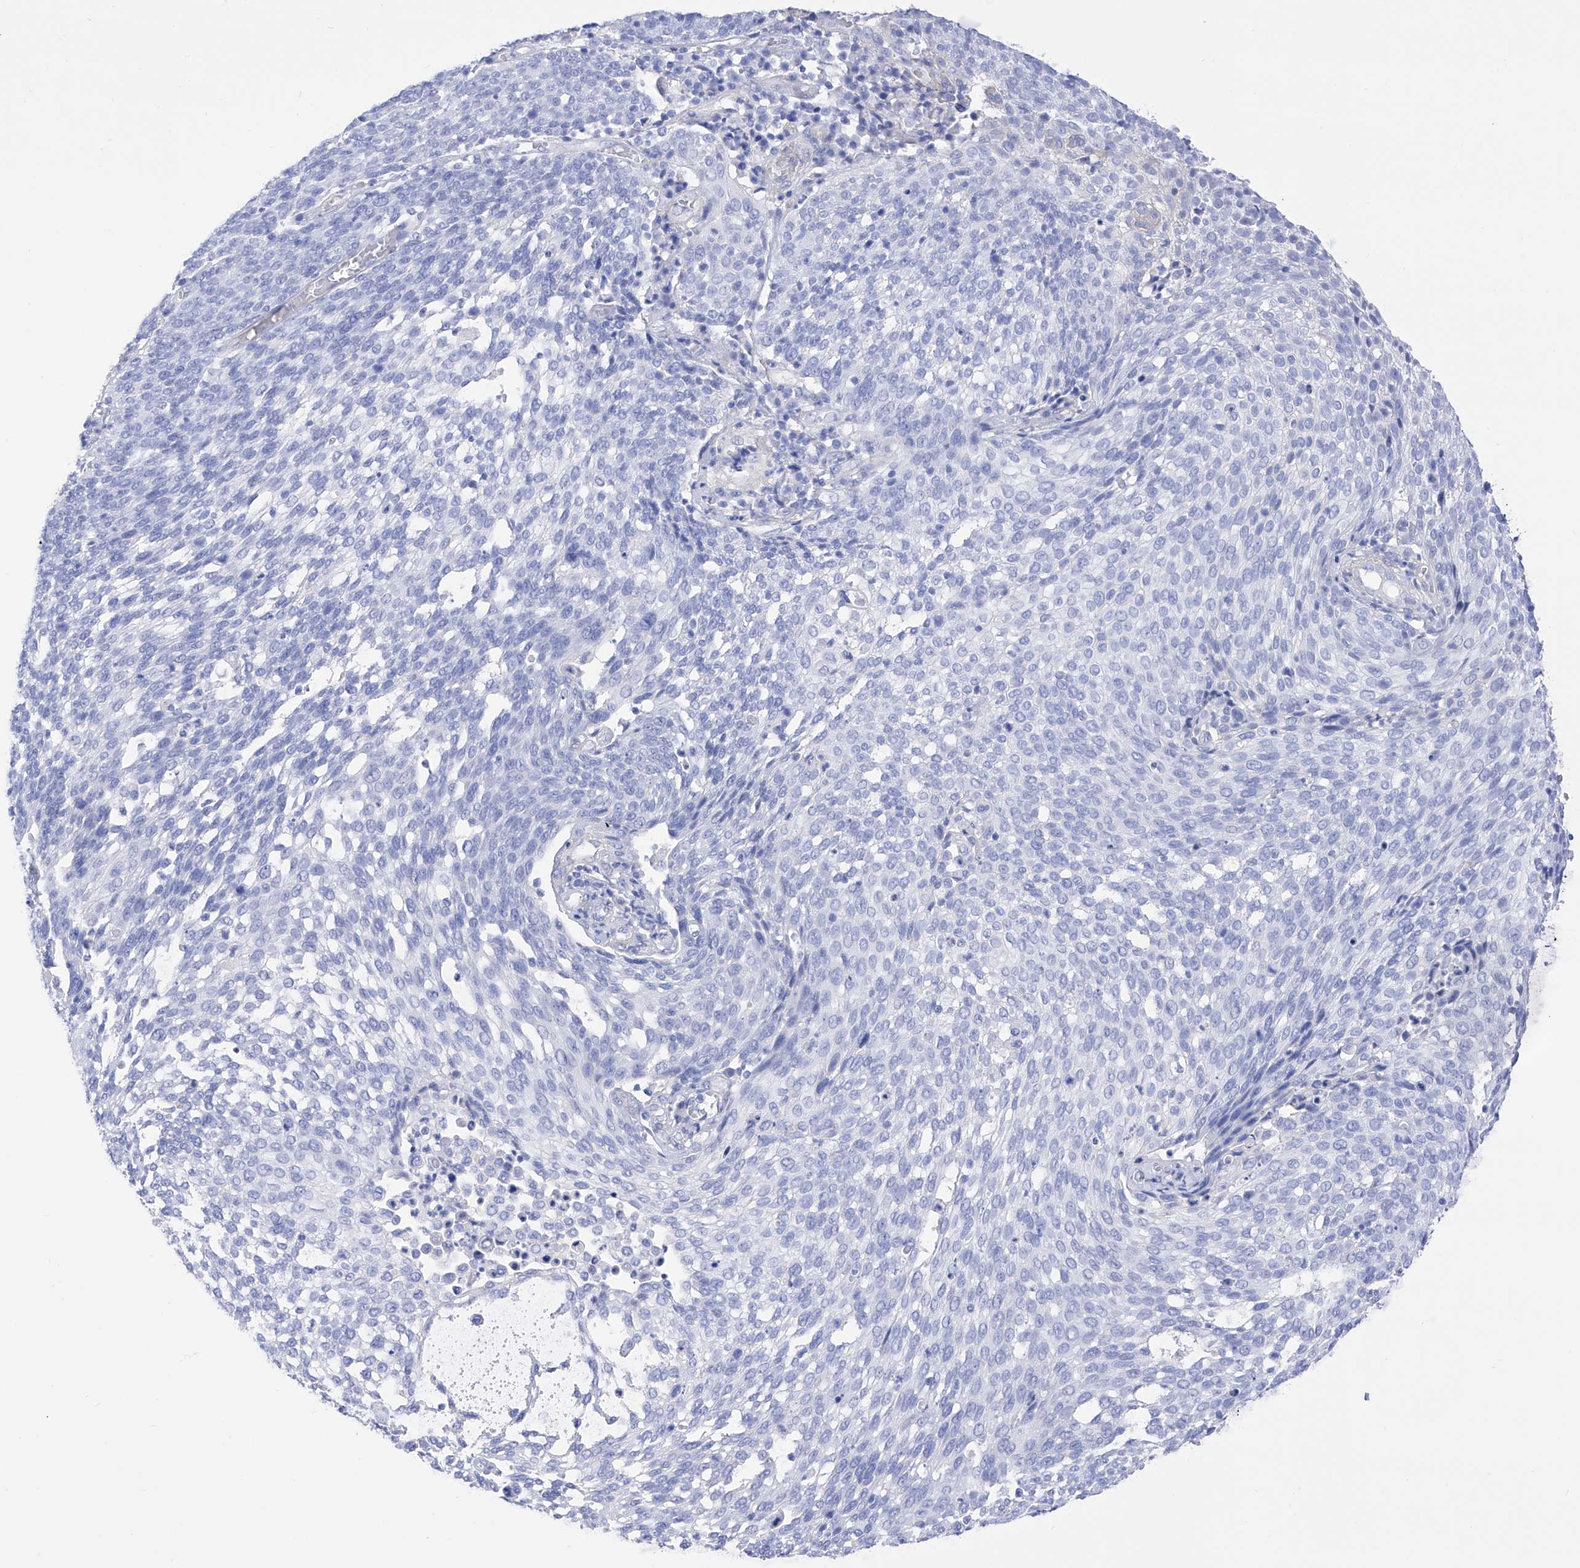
{"staining": {"intensity": "negative", "quantity": "none", "location": "none"}, "tissue": "cervical cancer", "cell_type": "Tumor cells", "image_type": "cancer", "snomed": [{"axis": "morphology", "description": "Squamous cell carcinoma, NOS"}, {"axis": "topography", "description": "Cervix"}], "caption": "Immunohistochemical staining of squamous cell carcinoma (cervical) displays no significant staining in tumor cells.", "gene": "TRPC7", "patient": {"sex": "female", "age": 34}}